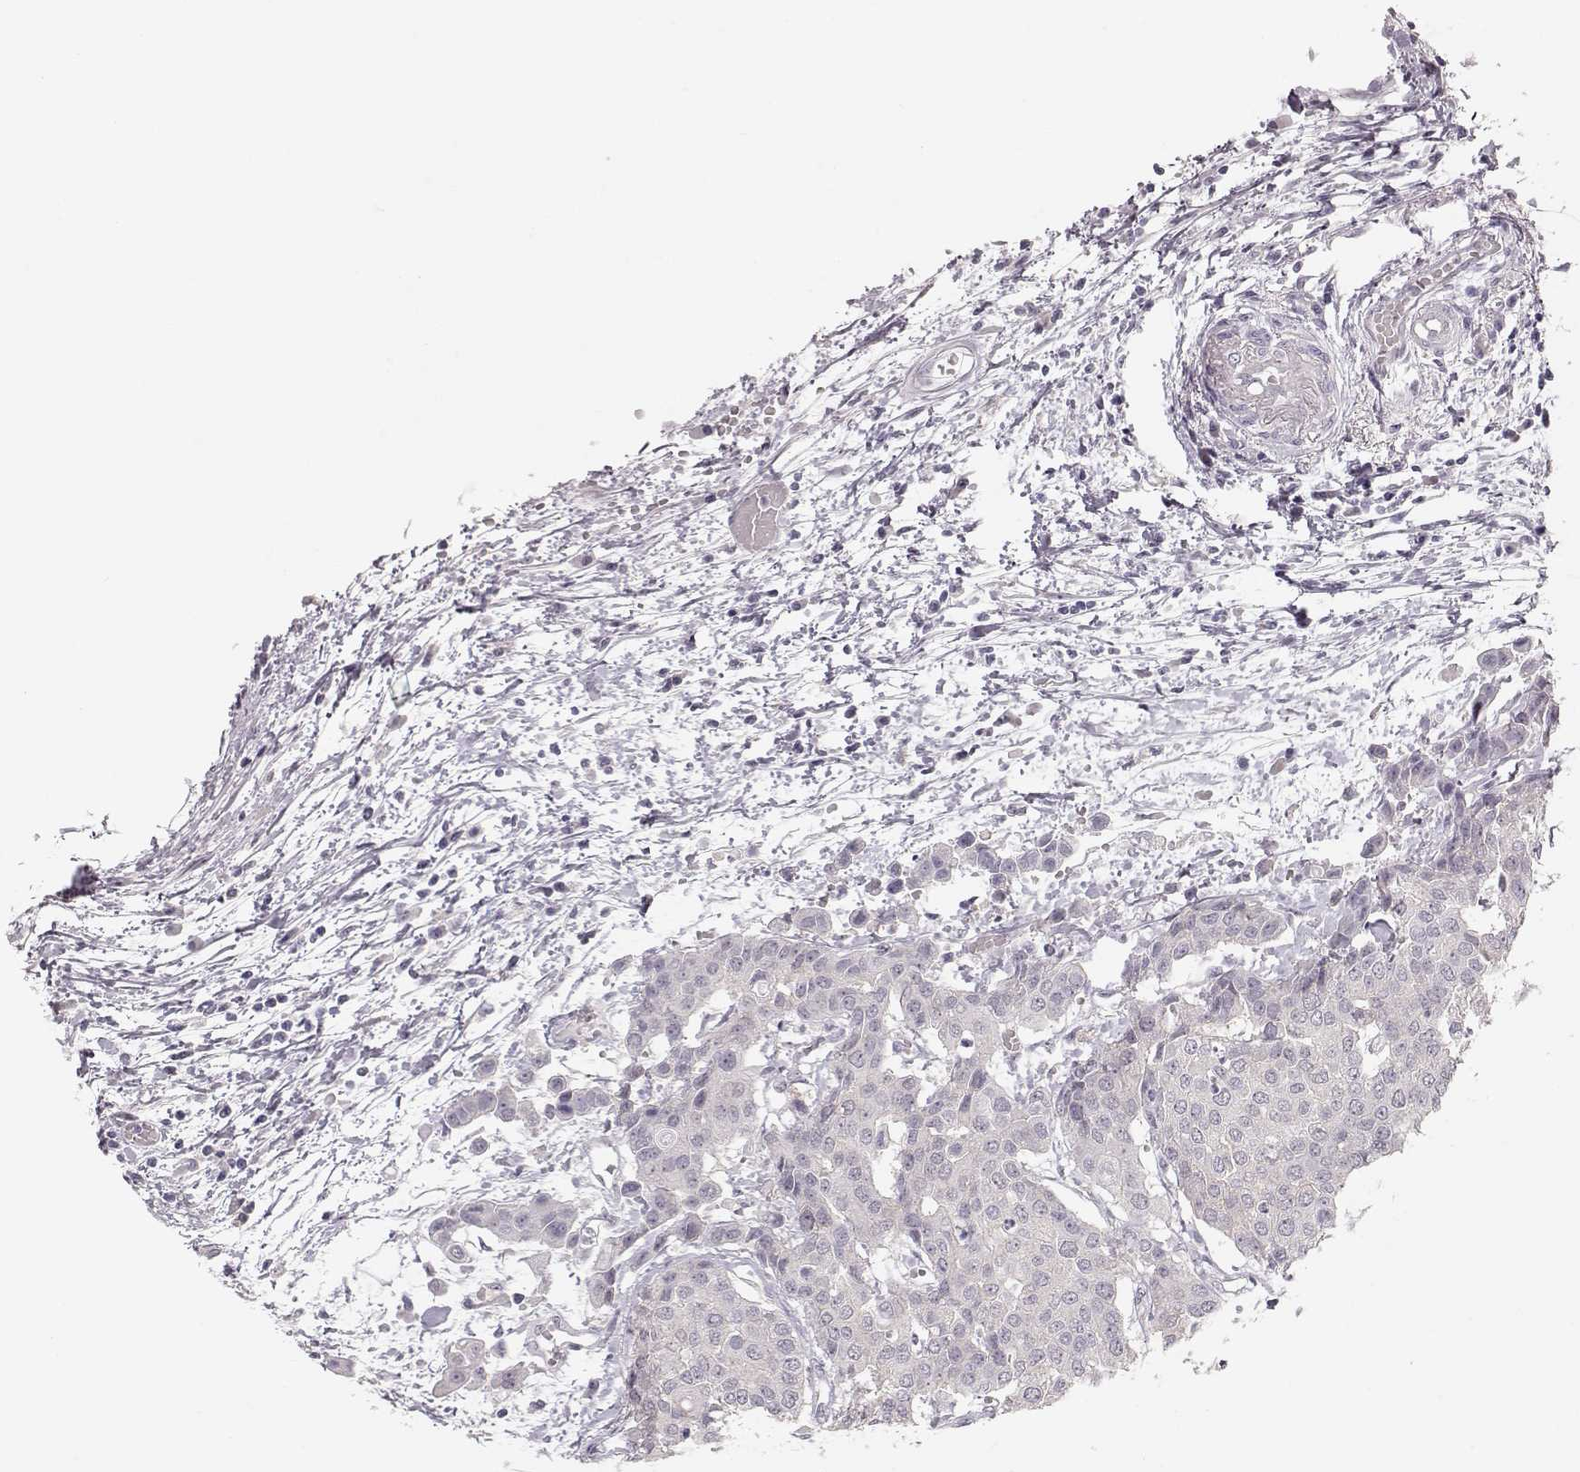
{"staining": {"intensity": "negative", "quantity": "none", "location": "none"}, "tissue": "carcinoid", "cell_type": "Tumor cells", "image_type": "cancer", "snomed": [{"axis": "morphology", "description": "Carcinoid, malignant, NOS"}, {"axis": "topography", "description": "Colon"}], "caption": "Immunohistochemical staining of malignant carcinoid reveals no significant expression in tumor cells.", "gene": "FAM205A", "patient": {"sex": "male", "age": 81}}